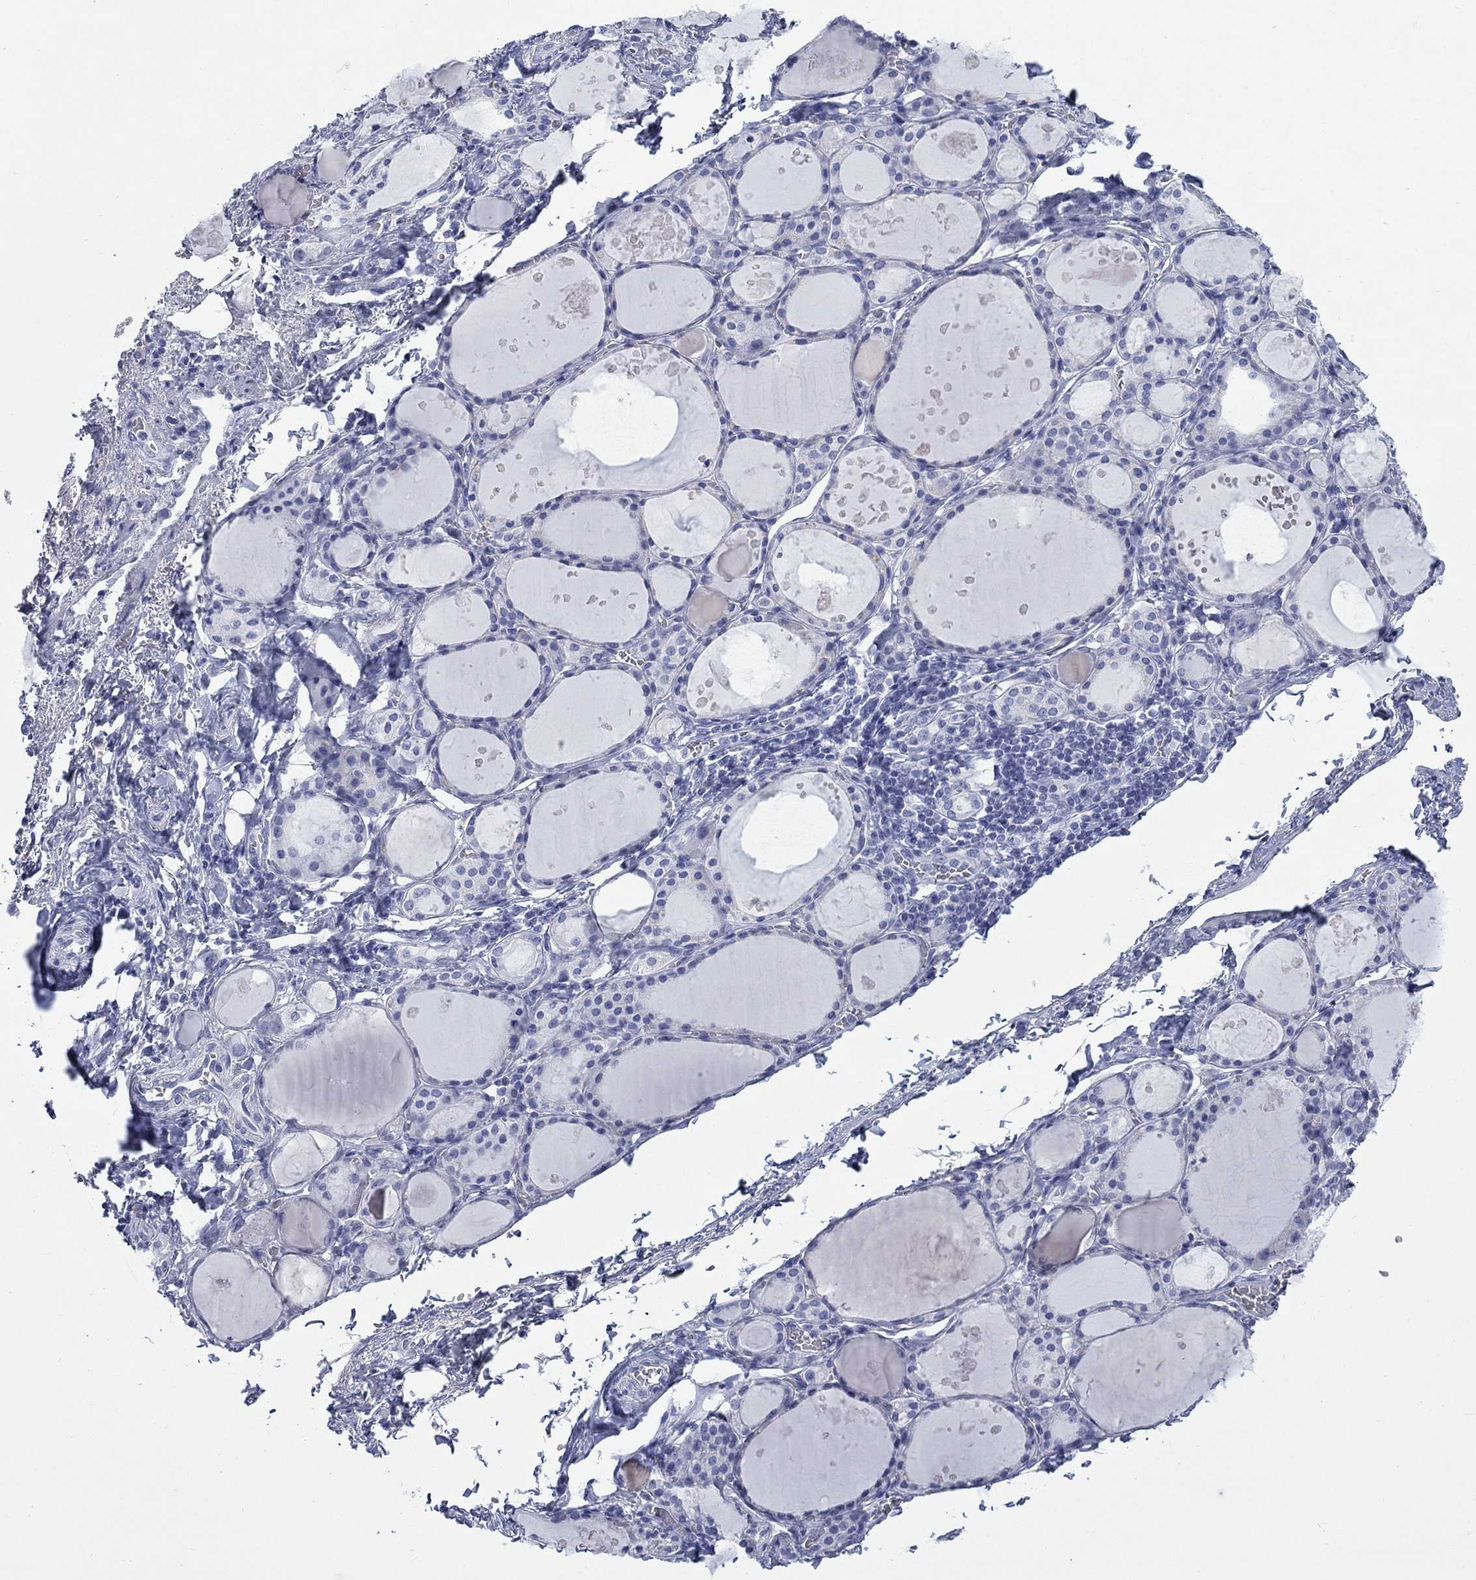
{"staining": {"intensity": "negative", "quantity": "none", "location": "none"}, "tissue": "thyroid gland", "cell_type": "Glandular cells", "image_type": "normal", "snomed": [{"axis": "morphology", "description": "Normal tissue, NOS"}, {"axis": "topography", "description": "Thyroid gland"}], "caption": "Glandular cells show no significant protein positivity in benign thyroid gland.", "gene": "IGF2BP3", "patient": {"sex": "male", "age": 68}}